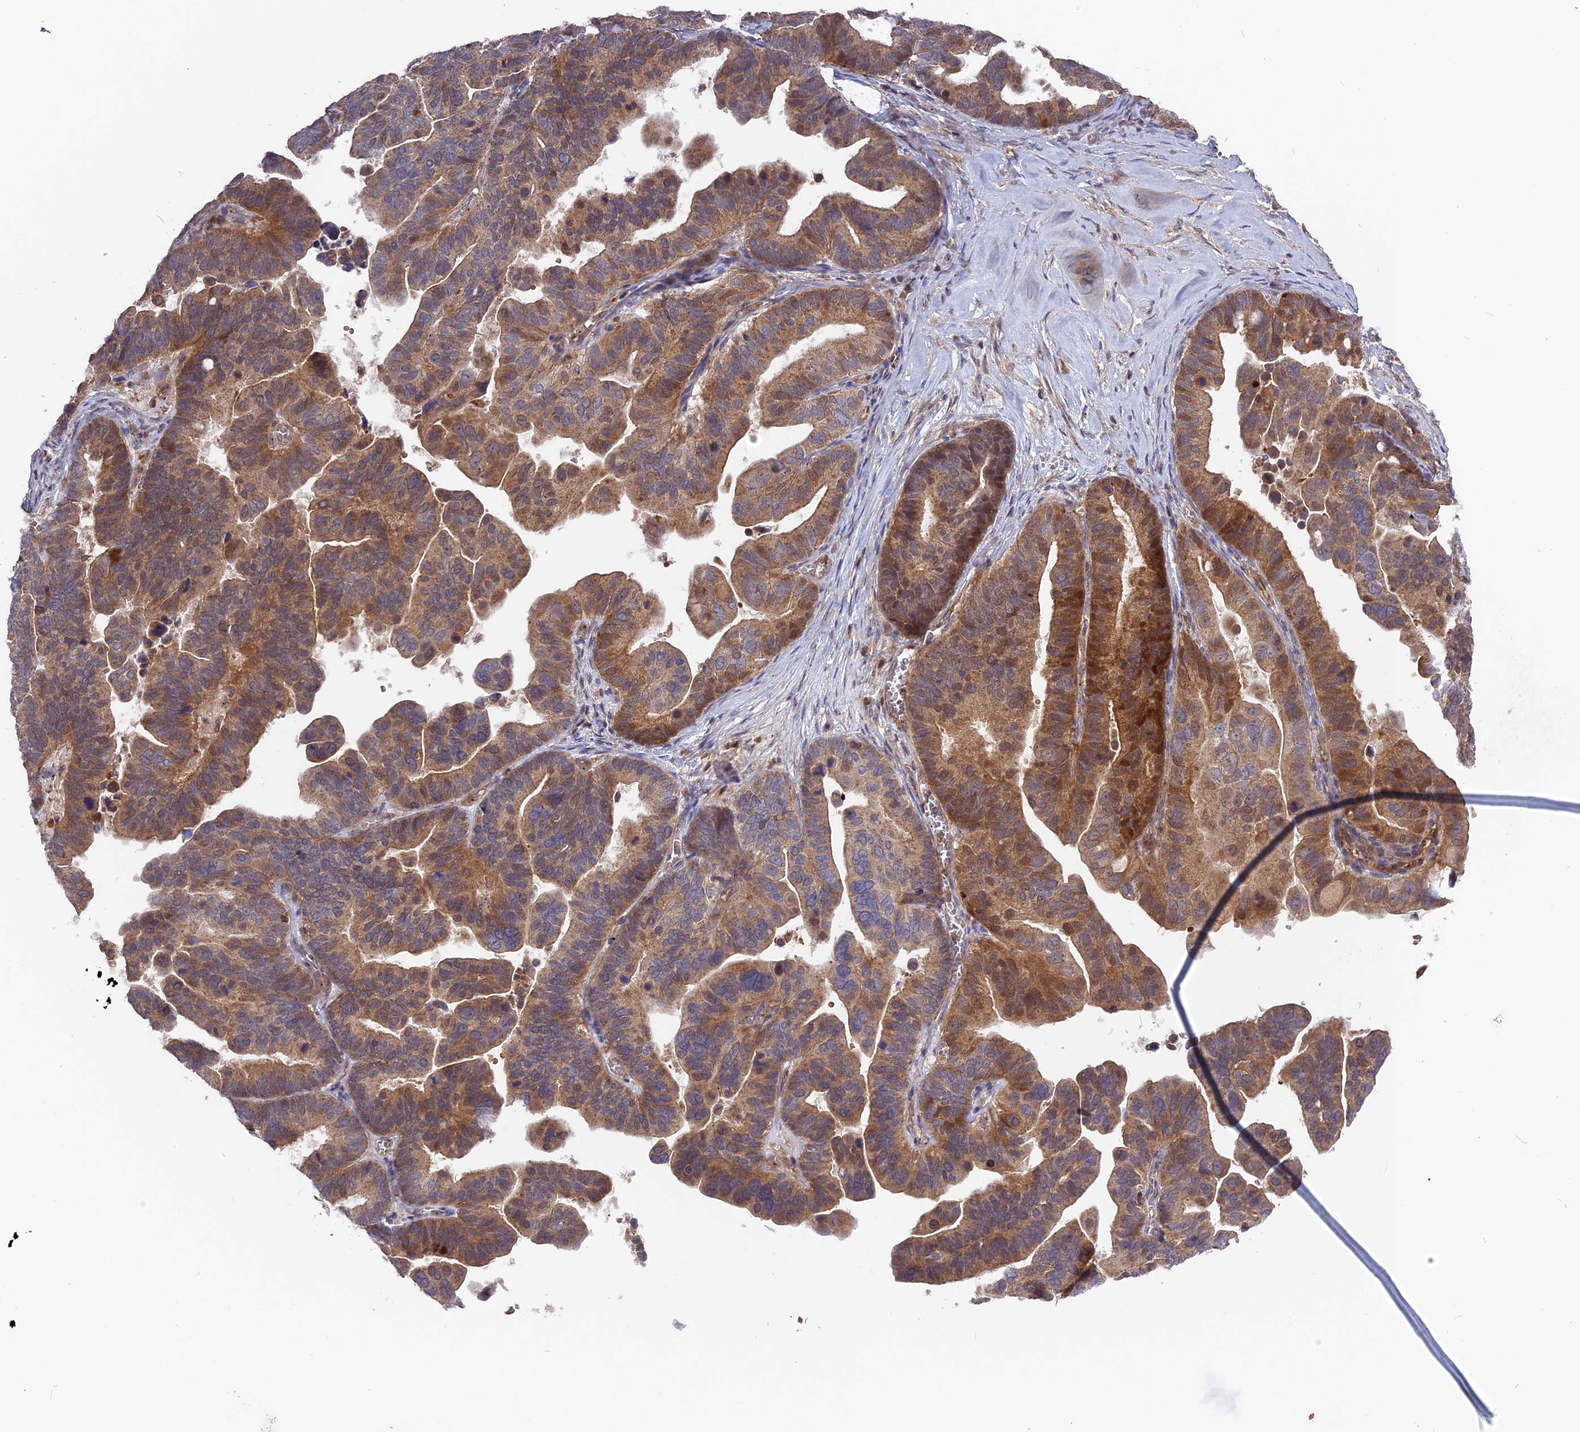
{"staining": {"intensity": "moderate", "quantity": ">75%", "location": "cytoplasmic/membranous,nuclear"}, "tissue": "ovarian cancer", "cell_type": "Tumor cells", "image_type": "cancer", "snomed": [{"axis": "morphology", "description": "Cystadenocarcinoma, serous, NOS"}, {"axis": "topography", "description": "Ovary"}], "caption": "Immunohistochemistry (IHC) photomicrograph of neoplastic tissue: human ovarian cancer stained using immunohistochemistry displays medium levels of moderate protein expression localized specifically in the cytoplasmic/membranous and nuclear of tumor cells, appearing as a cytoplasmic/membranous and nuclear brown color.", "gene": "RPIA", "patient": {"sex": "female", "age": 56}}